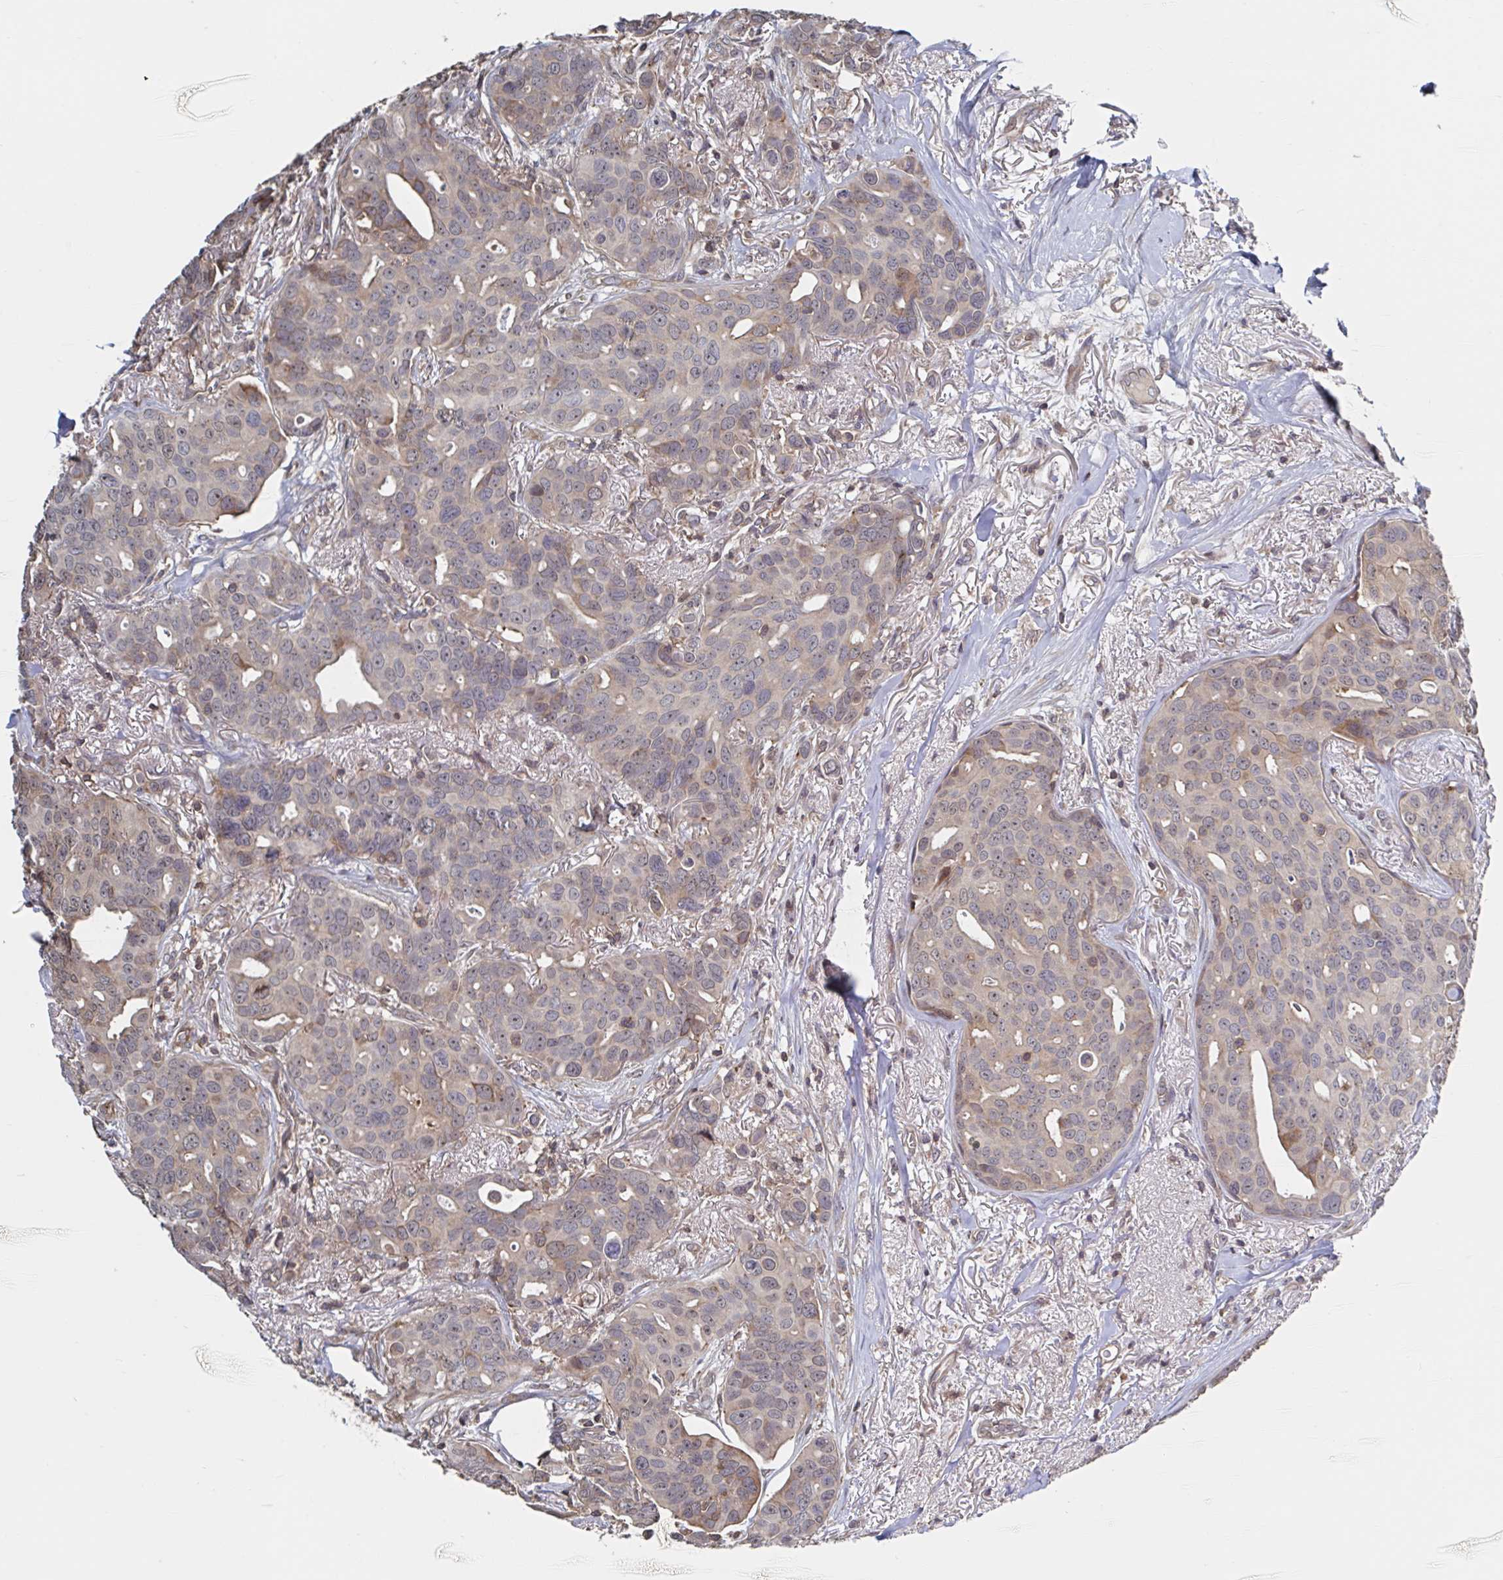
{"staining": {"intensity": "weak", "quantity": "<25%", "location": "cytoplasmic/membranous"}, "tissue": "breast cancer", "cell_type": "Tumor cells", "image_type": "cancer", "snomed": [{"axis": "morphology", "description": "Duct carcinoma"}, {"axis": "topography", "description": "Breast"}], "caption": "IHC image of human breast cancer (infiltrating ductal carcinoma) stained for a protein (brown), which demonstrates no staining in tumor cells.", "gene": "DHRS12", "patient": {"sex": "female", "age": 54}}